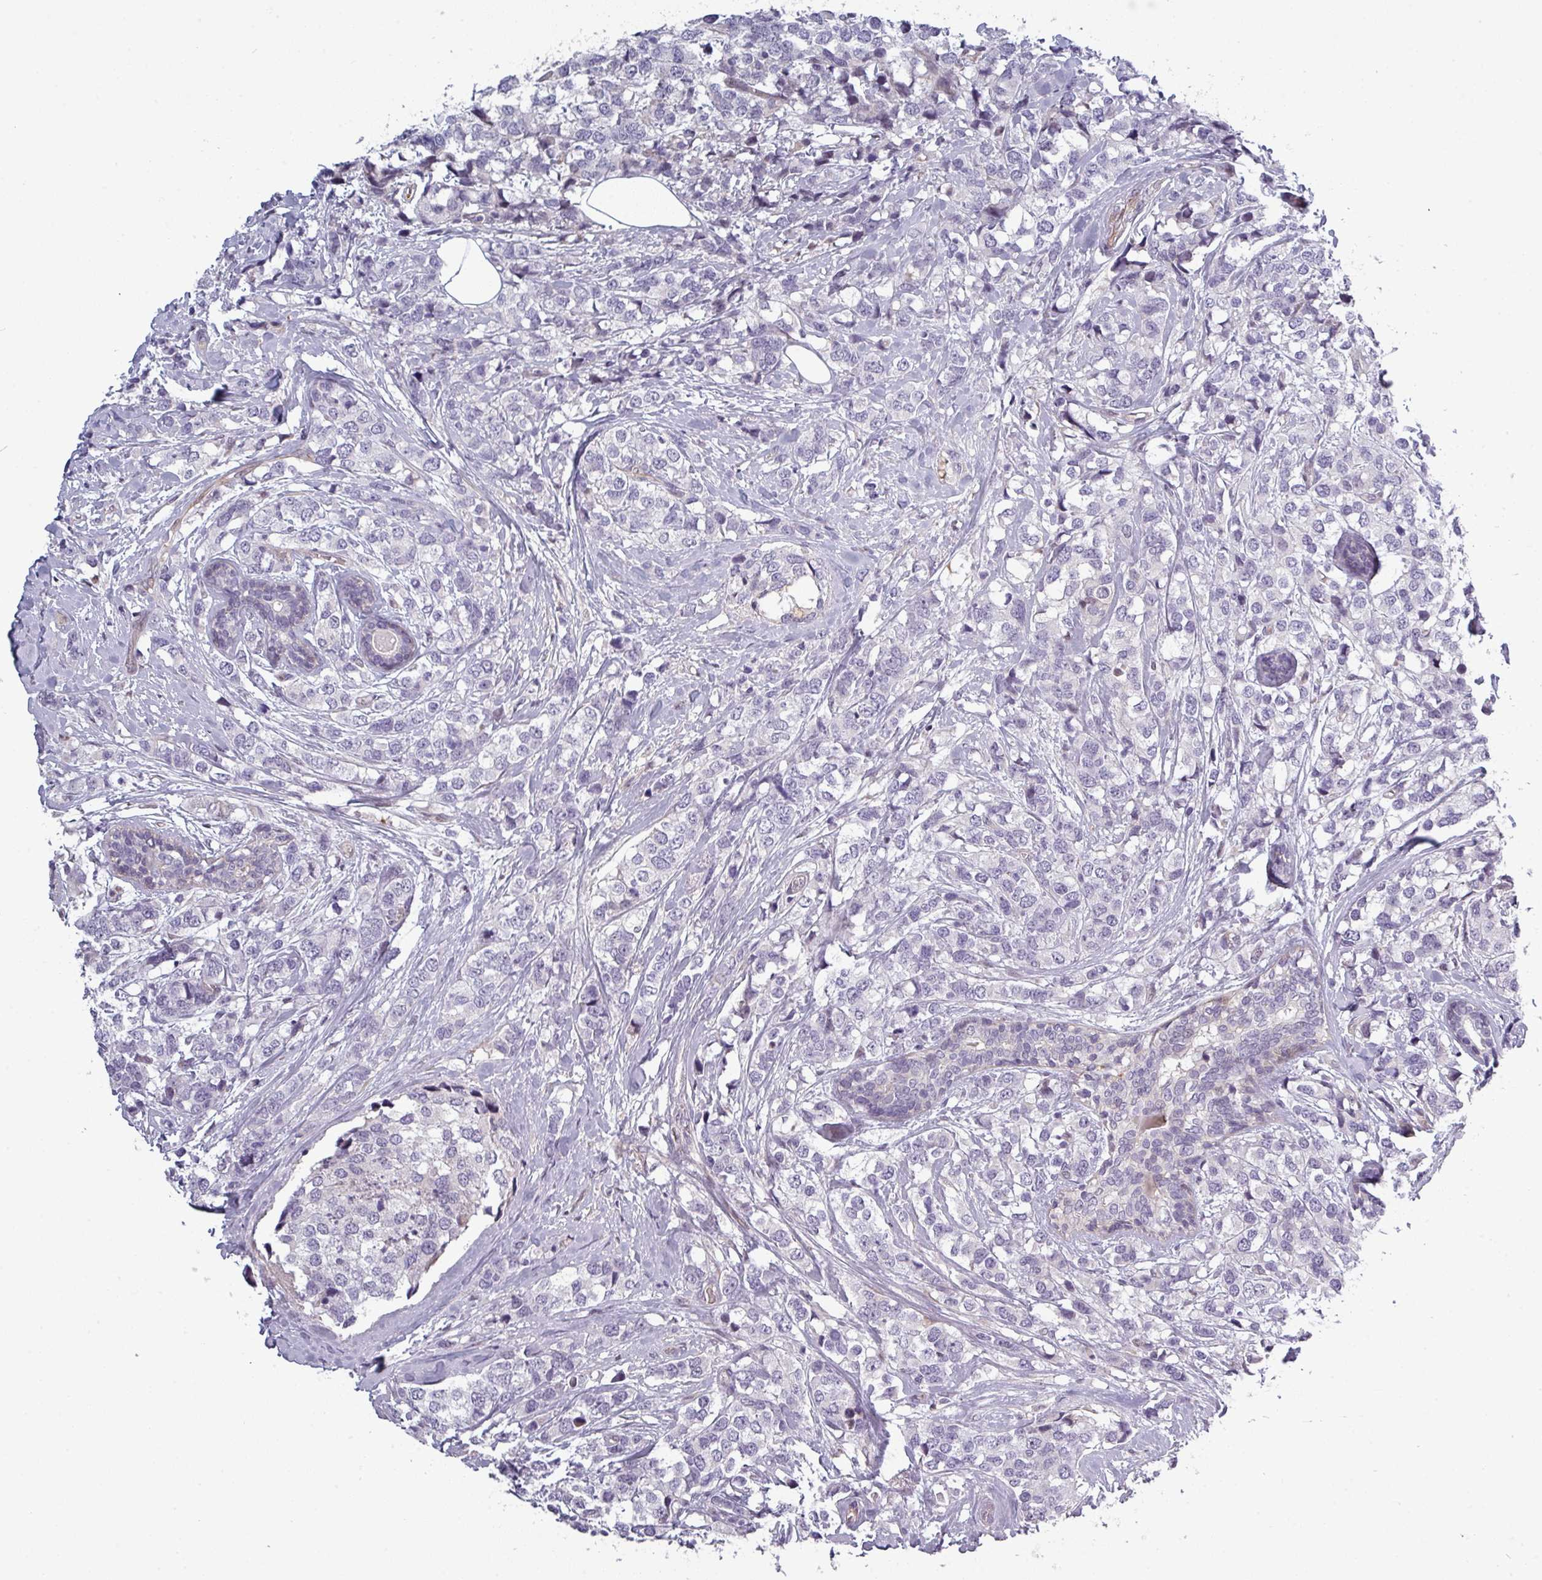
{"staining": {"intensity": "negative", "quantity": "none", "location": "none"}, "tissue": "breast cancer", "cell_type": "Tumor cells", "image_type": "cancer", "snomed": [{"axis": "morphology", "description": "Lobular carcinoma"}, {"axis": "topography", "description": "Breast"}], "caption": "Immunohistochemical staining of breast lobular carcinoma shows no significant expression in tumor cells.", "gene": "PRAMEF12", "patient": {"sex": "female", "age": 59}}